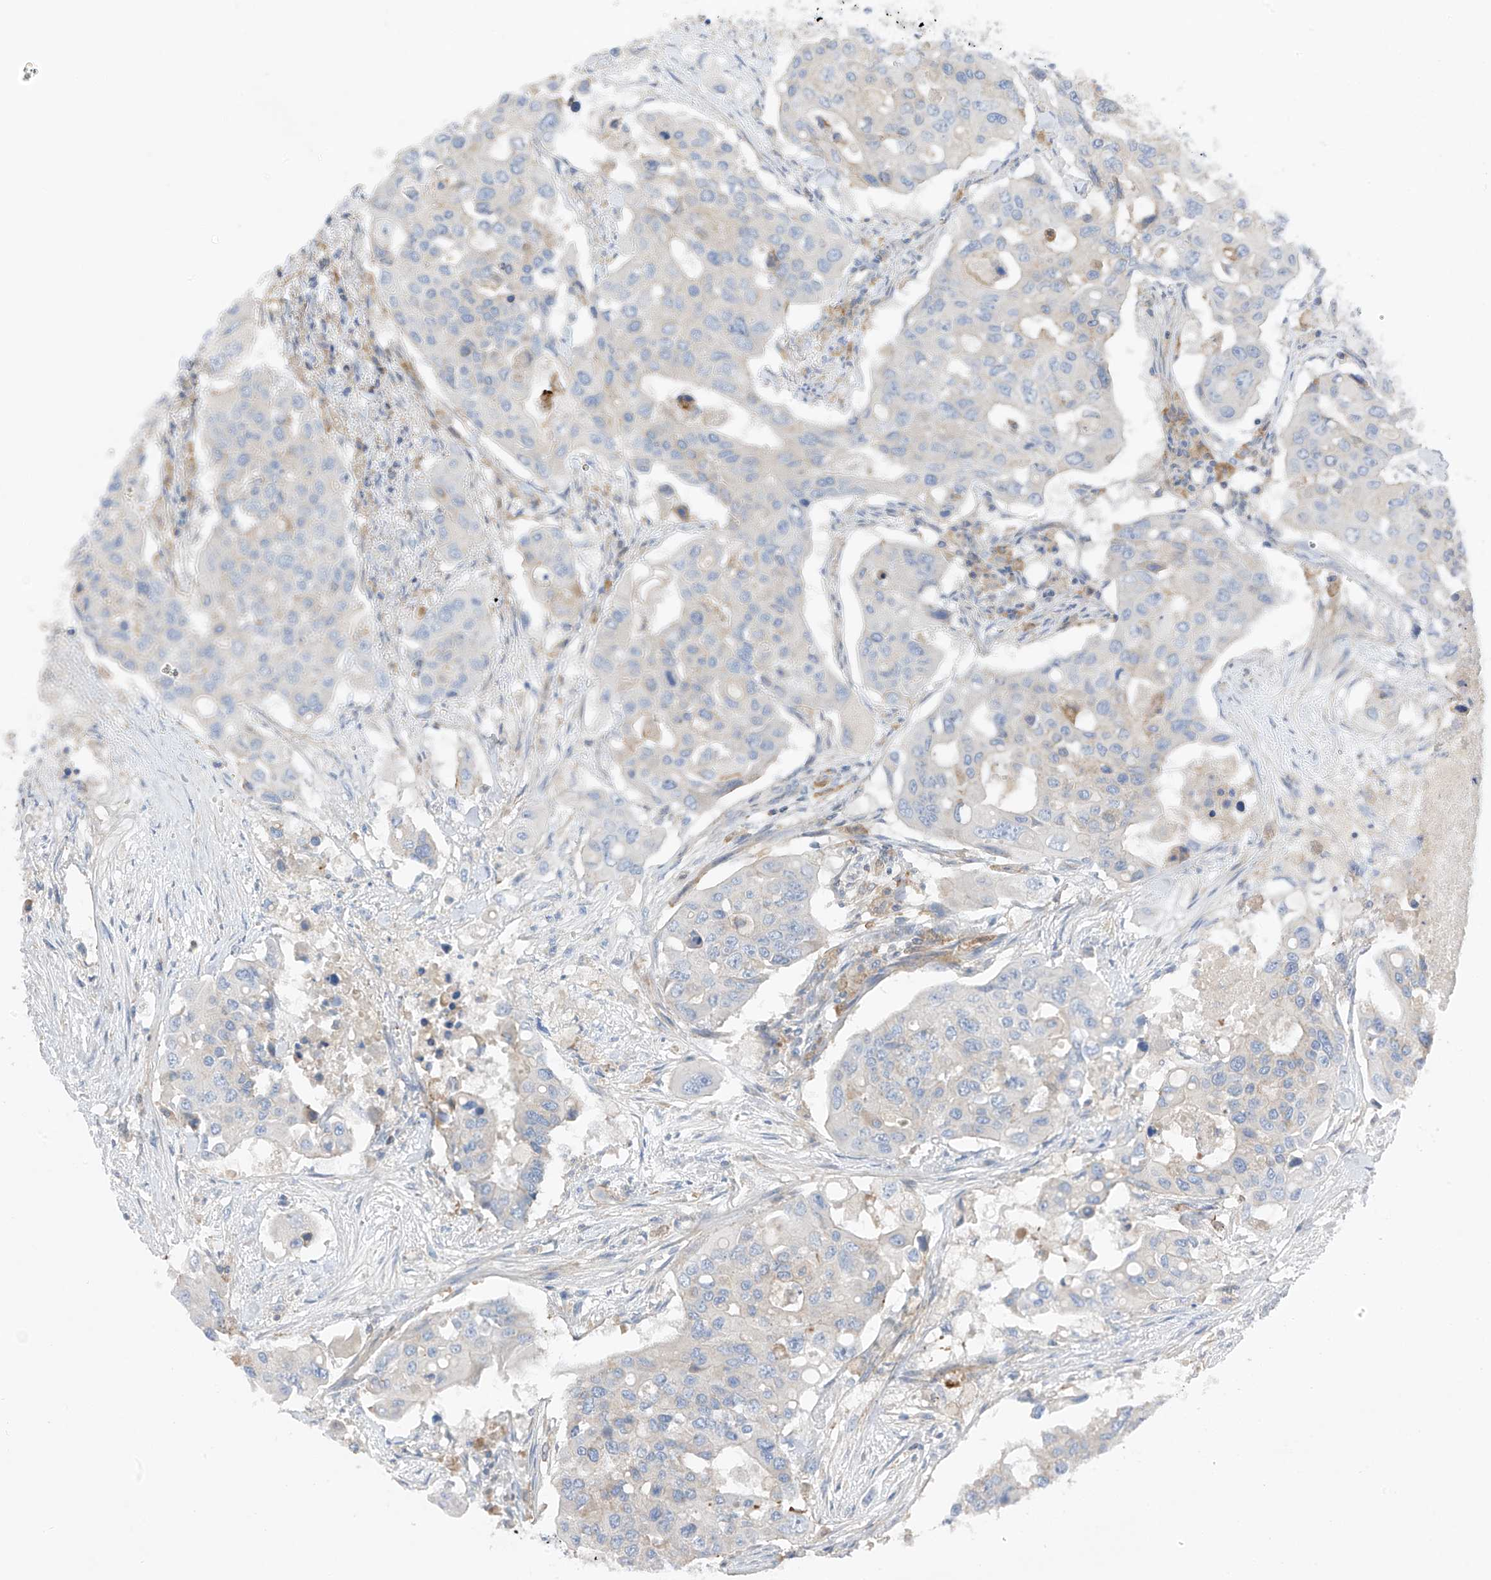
{"staining": {"intensity": "negative", "quantity": "none", "location": "none"}, "tissue": "colorectal cancer", "cell_type": "Tumor cells", "image_type": "cancer", "snomed": [{"axis": "morphology", "description": "Adenocarcinoma, NOS"}, {"axis": "topography", "description": "Colon"}], "caption": "Immunohistochemical staining of colorectal cancer demonstrates no significant expression in tumor cells.", "gene": "NALCN", "patient": {"sex": "male", "age": 77}}